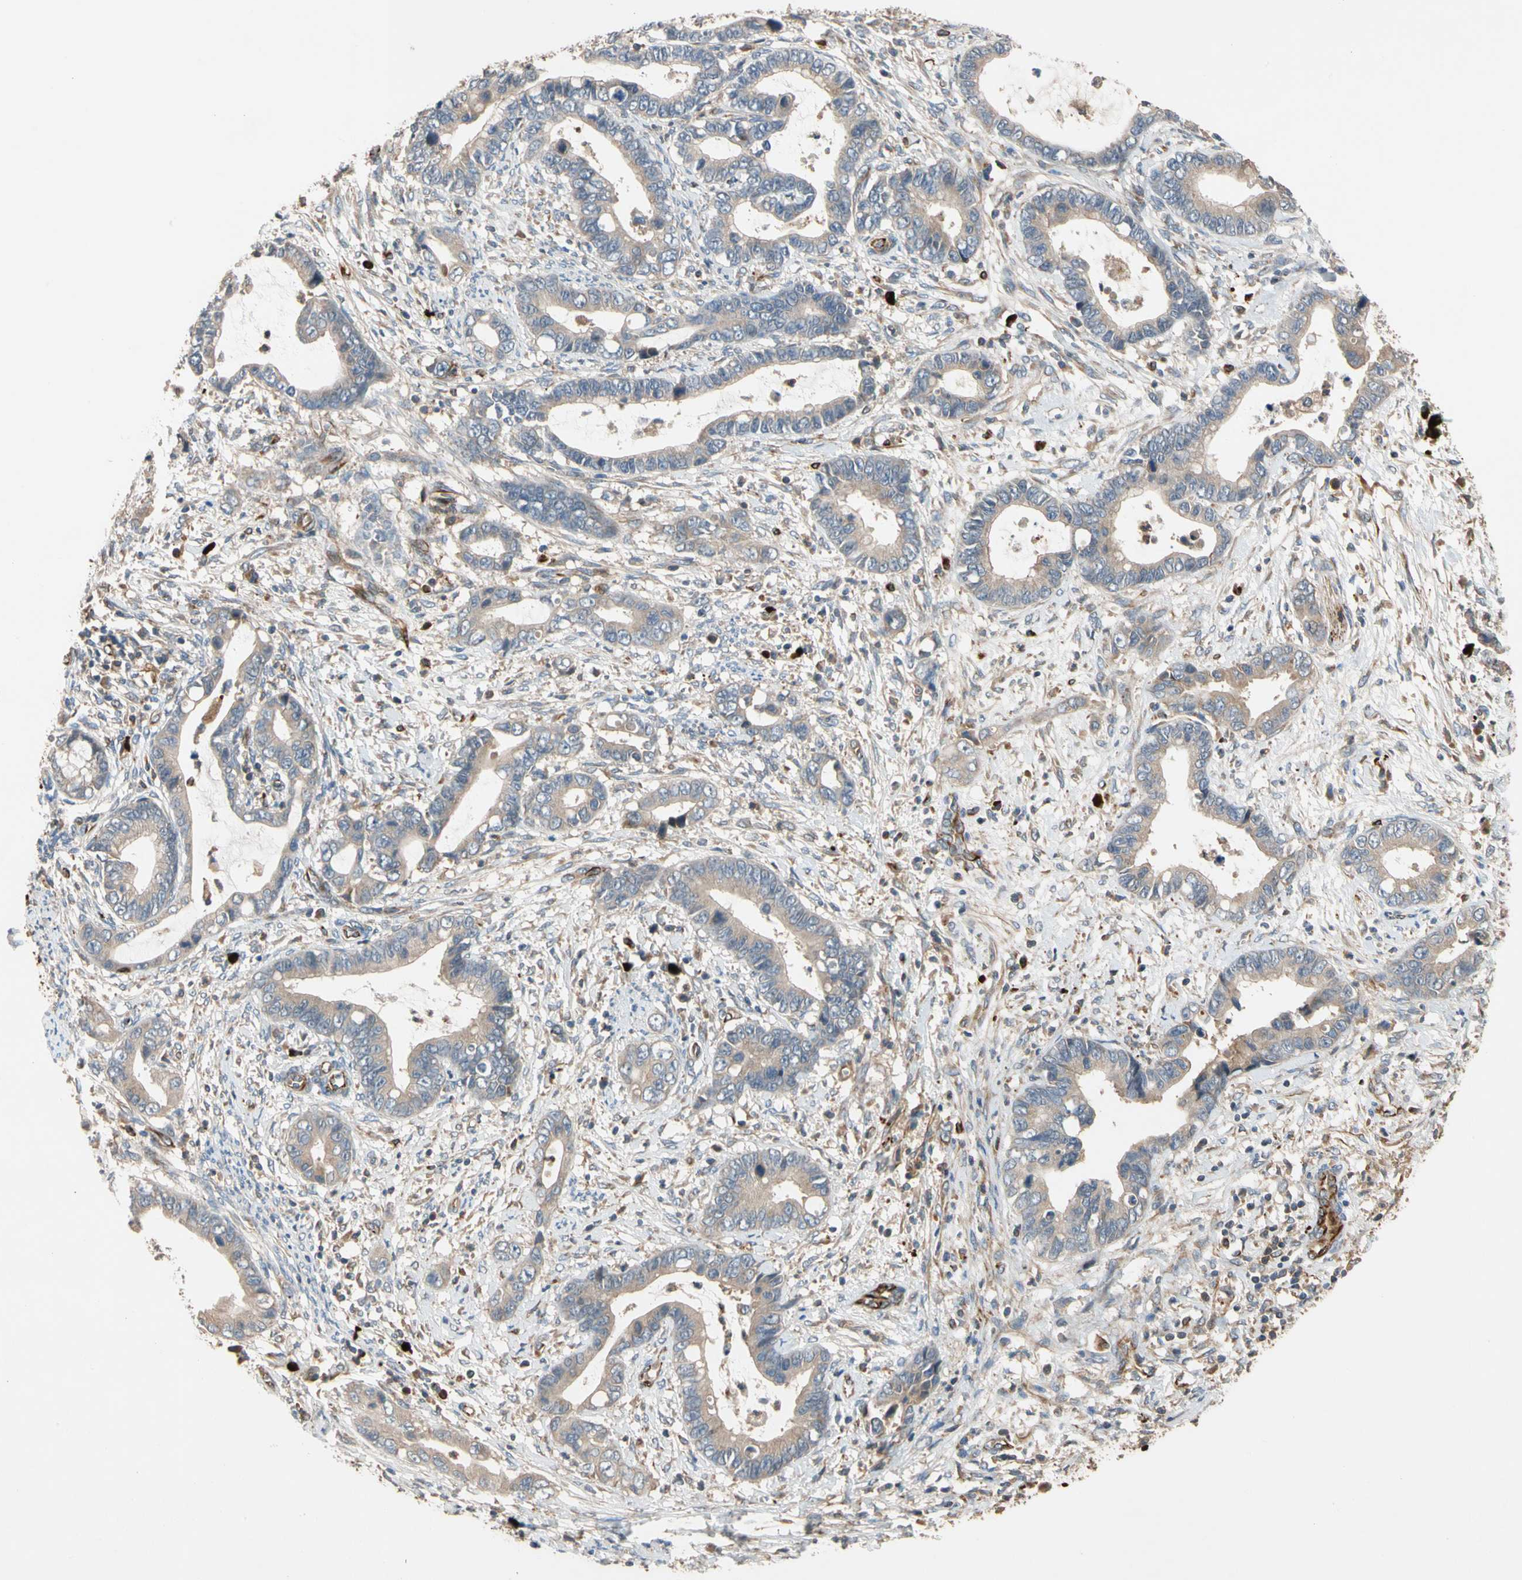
{"staining": {"intensity": "weak", "quantity": ">75%", "location": "cytoplasmic/membranous"}, "tissue": "cervical cancer", "cell_type": "Tumor cells", "image_type": "cancer", "snomed": [{"axis": "morphology", "description": "Adenocarcinoma, NOS"}, {"axis": "topography", "description": "Cervix"}], "caption": "Protein staining of adenocarcinoma (cervical) tissue shows weak cytoplasmic/membranous expression in about >75% of tumor cells. Using DAB (3,3'-diaminobenzidine) (brown) and hematoxylin (blue) stains, captured at high magnification using brightfield microscopy.", "gene": "FGD6", "patient": {"sex": "female", "age": 44}}